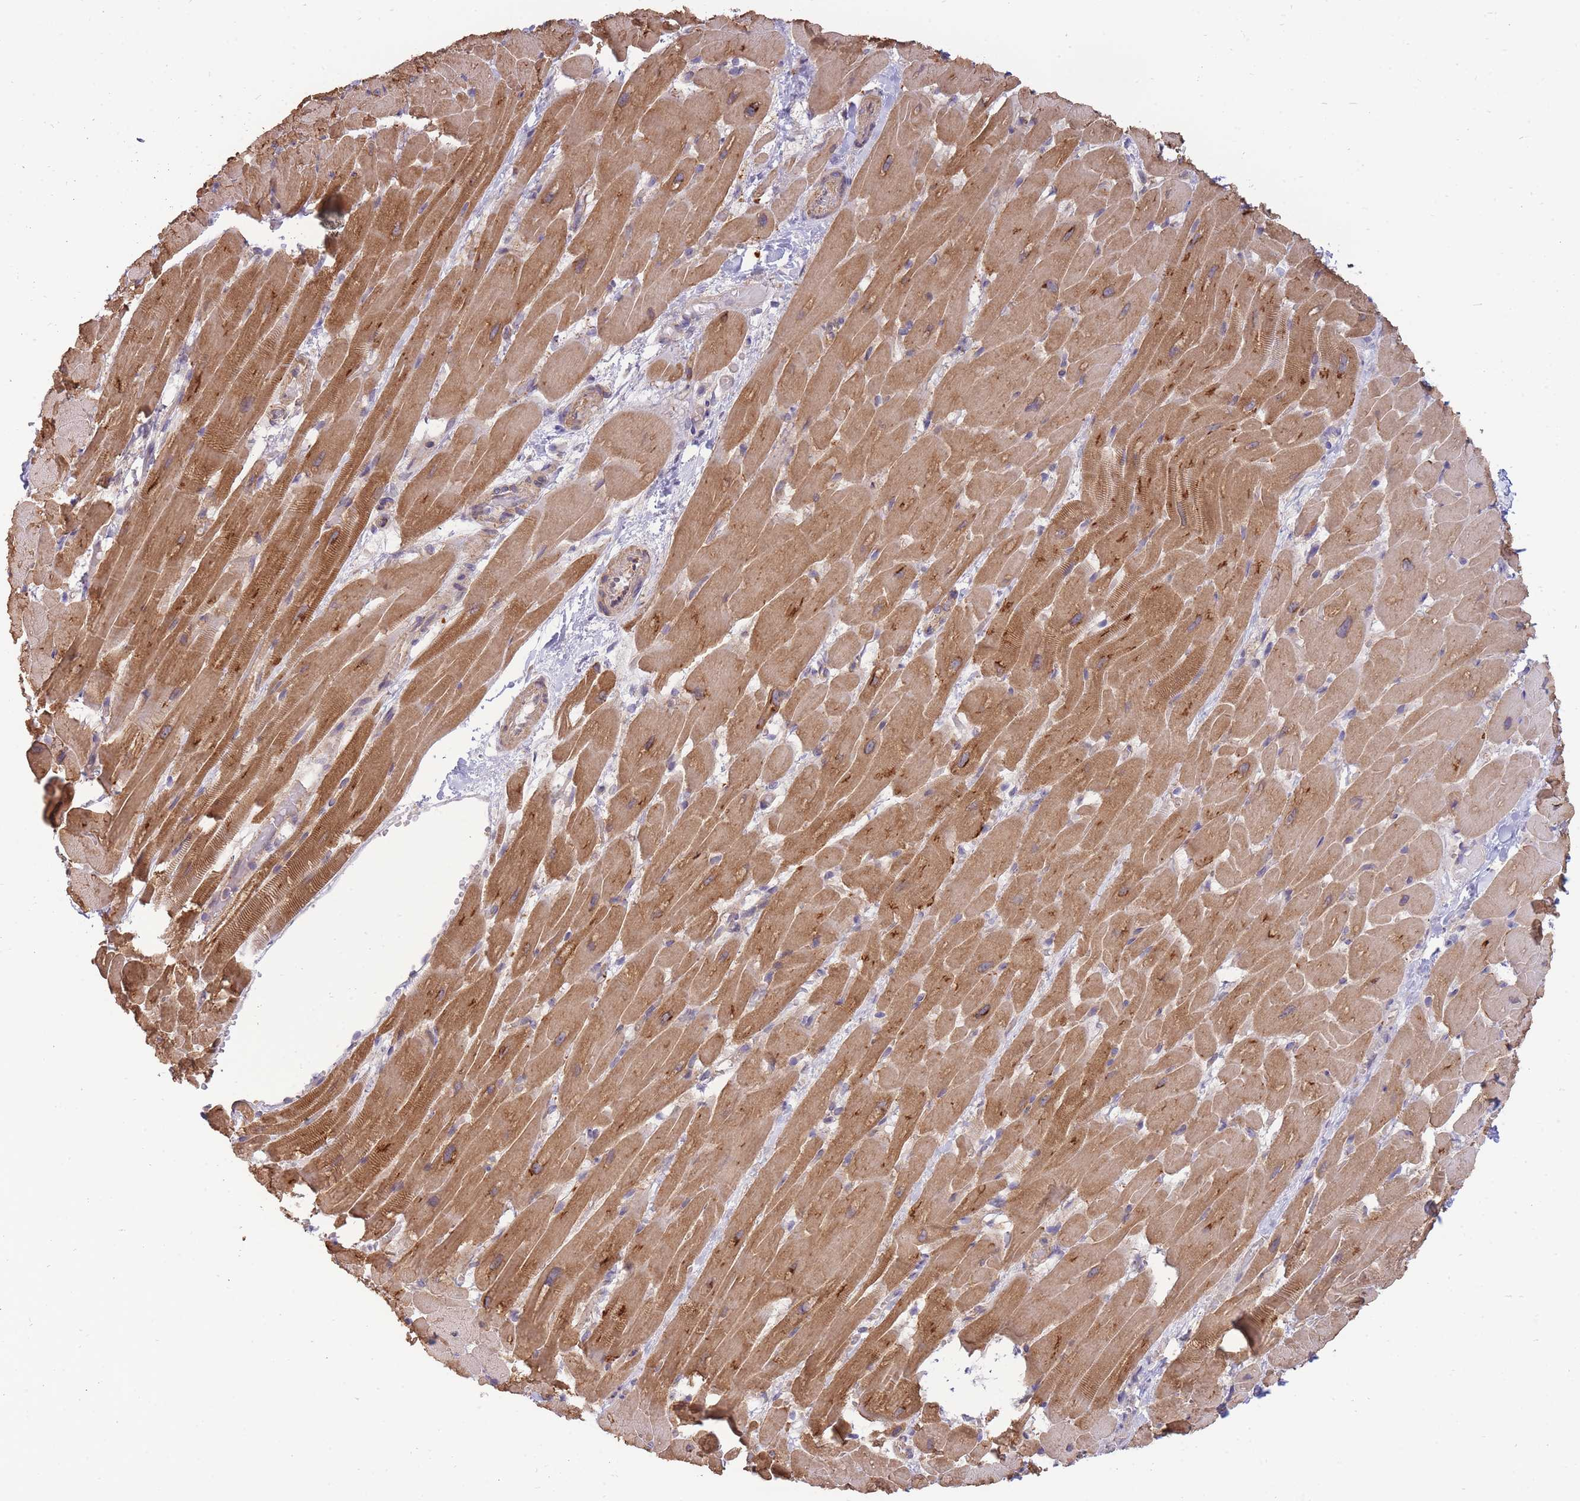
{"staining": {"intensity": "moderate", "quantity": ">75%", "location": "cytoplasmic/membranous"}, "tissue": "heart muscle", "cell_type": "Cardiomyocytes", "image_type": "normal", "snomed": [{"axis": "morphology", "description": "Normal tissue, NOS"}, {"axis": "topography", "description": "Heart"}], "caption": "Immunohistochemical staining of benign heart muscle demonstrates medium levels of moderate cytoplasmic/membranous staining in approximately >75% of cardiomyocytes. Immunohistochemistry stains the protein of interest in brown and the nuclei are stained blue.", "gene": "SMC6", "patient": {"sex": "male", "age": 37}}